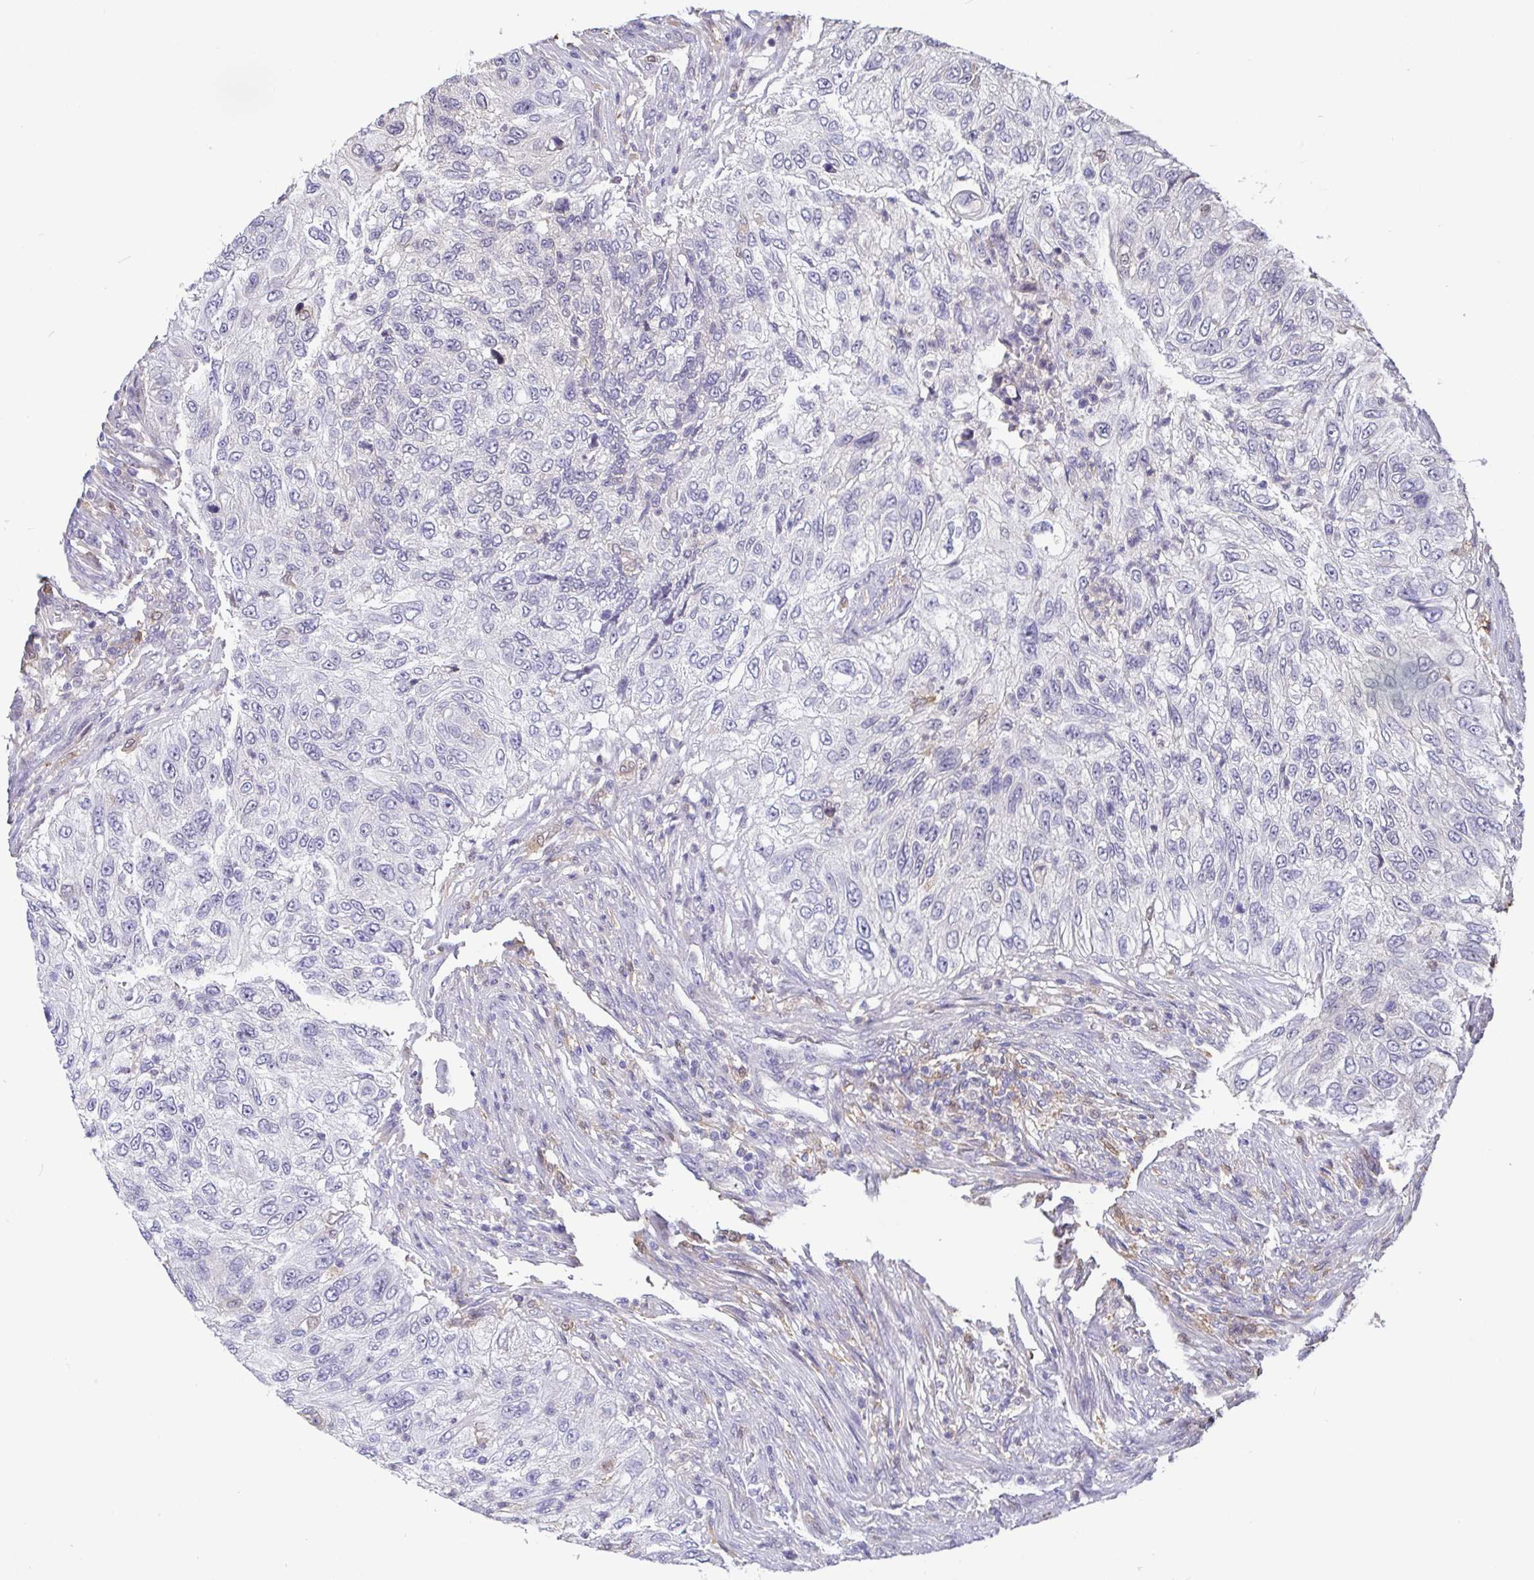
{"staining": {"intensity": "negative", "quantity": "none", "location": "none"}, "tissue": "urothelial cancer", "cell_type": "Tumor cells", "image_type": "cancer", "snomed": [{"axis": "morphology", "description": "Urothelial carcinoma, High grade"}, {"axis": "topography", "description": "Urinary bladder"}], "caption": "The image exhibits no significant expression in tumor cells of high-grade urothelial carcinoma.", "gene": "IDH1", "patient": {"sex": "female", "age": 60}}